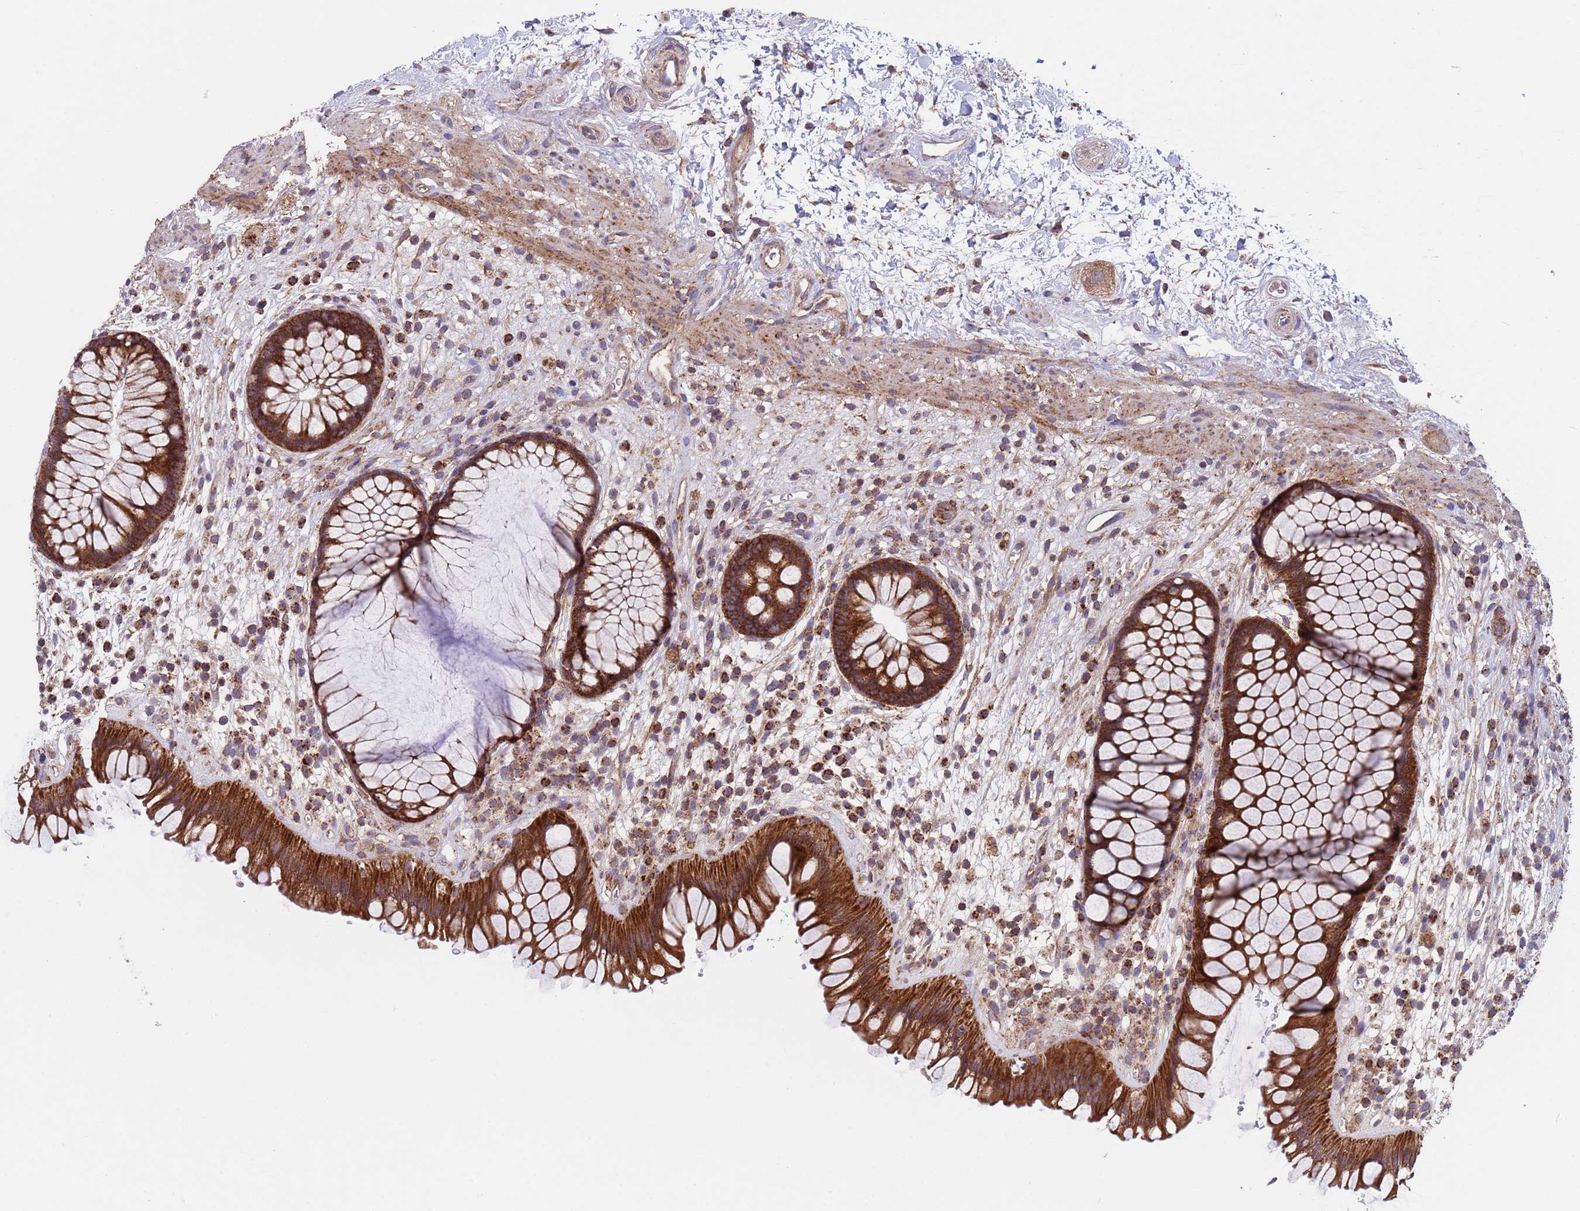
{"staining": {"intensity": "strong", "quantity": ">75%", "location": "cytoplasmic/membranous"}, "tissue": "rectum", "cell_type": "Glandular cells", "image_type": "normal", "snomed": [{"axis": "morphology", "description": "Normal tissue, NOS"}, {"axis": "topography", "description": "Rectum"}], "caption": "Rectum stained with a protein marker reveals strong staining in glandular cells.", "gene": "ACAD8", "patient": {"sex": "male", "age": 51}}